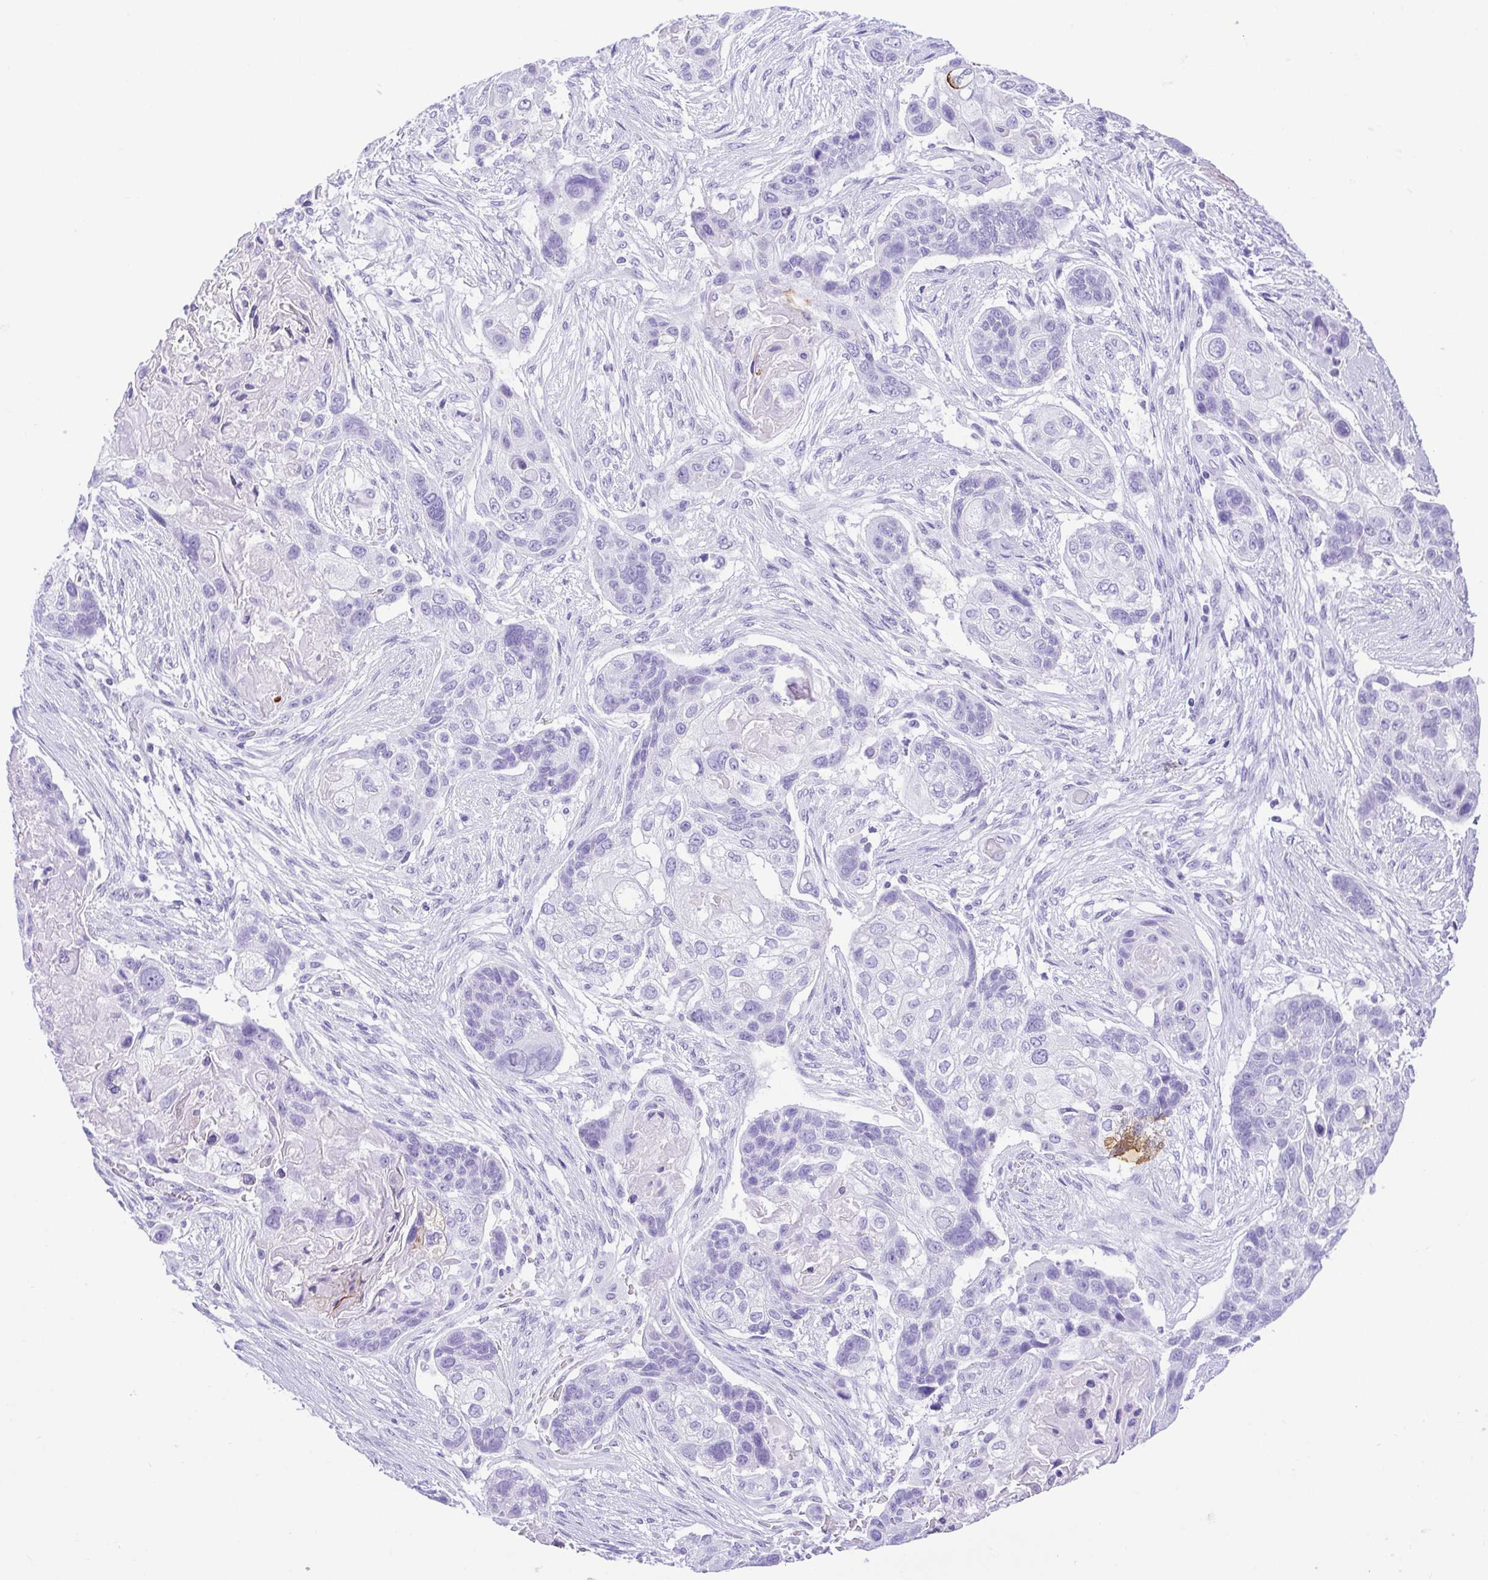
{"staining": {"intensity": "negative", "quantity": "none", "location": "none"}, "tissue": "lung cancer", "cell_type": "Tumor cells", "image_type": "cancer", "snomed": [{"axis": "morphology", "description": "Squamous cell carcinoma, NOS"}, {"axis": "topography", "description": "Lung"}], "caption": "High magnification brightfield microscopy of lung cancer (squamous cell carcinoma) stained with DAB (3,3'-diaminobenzidine) (brown) and counterstained with hematoxylin (blue): tumor cells show no significant staining.", "gene": "CDSN", "patient": {"sex": "male", "age": 69}}